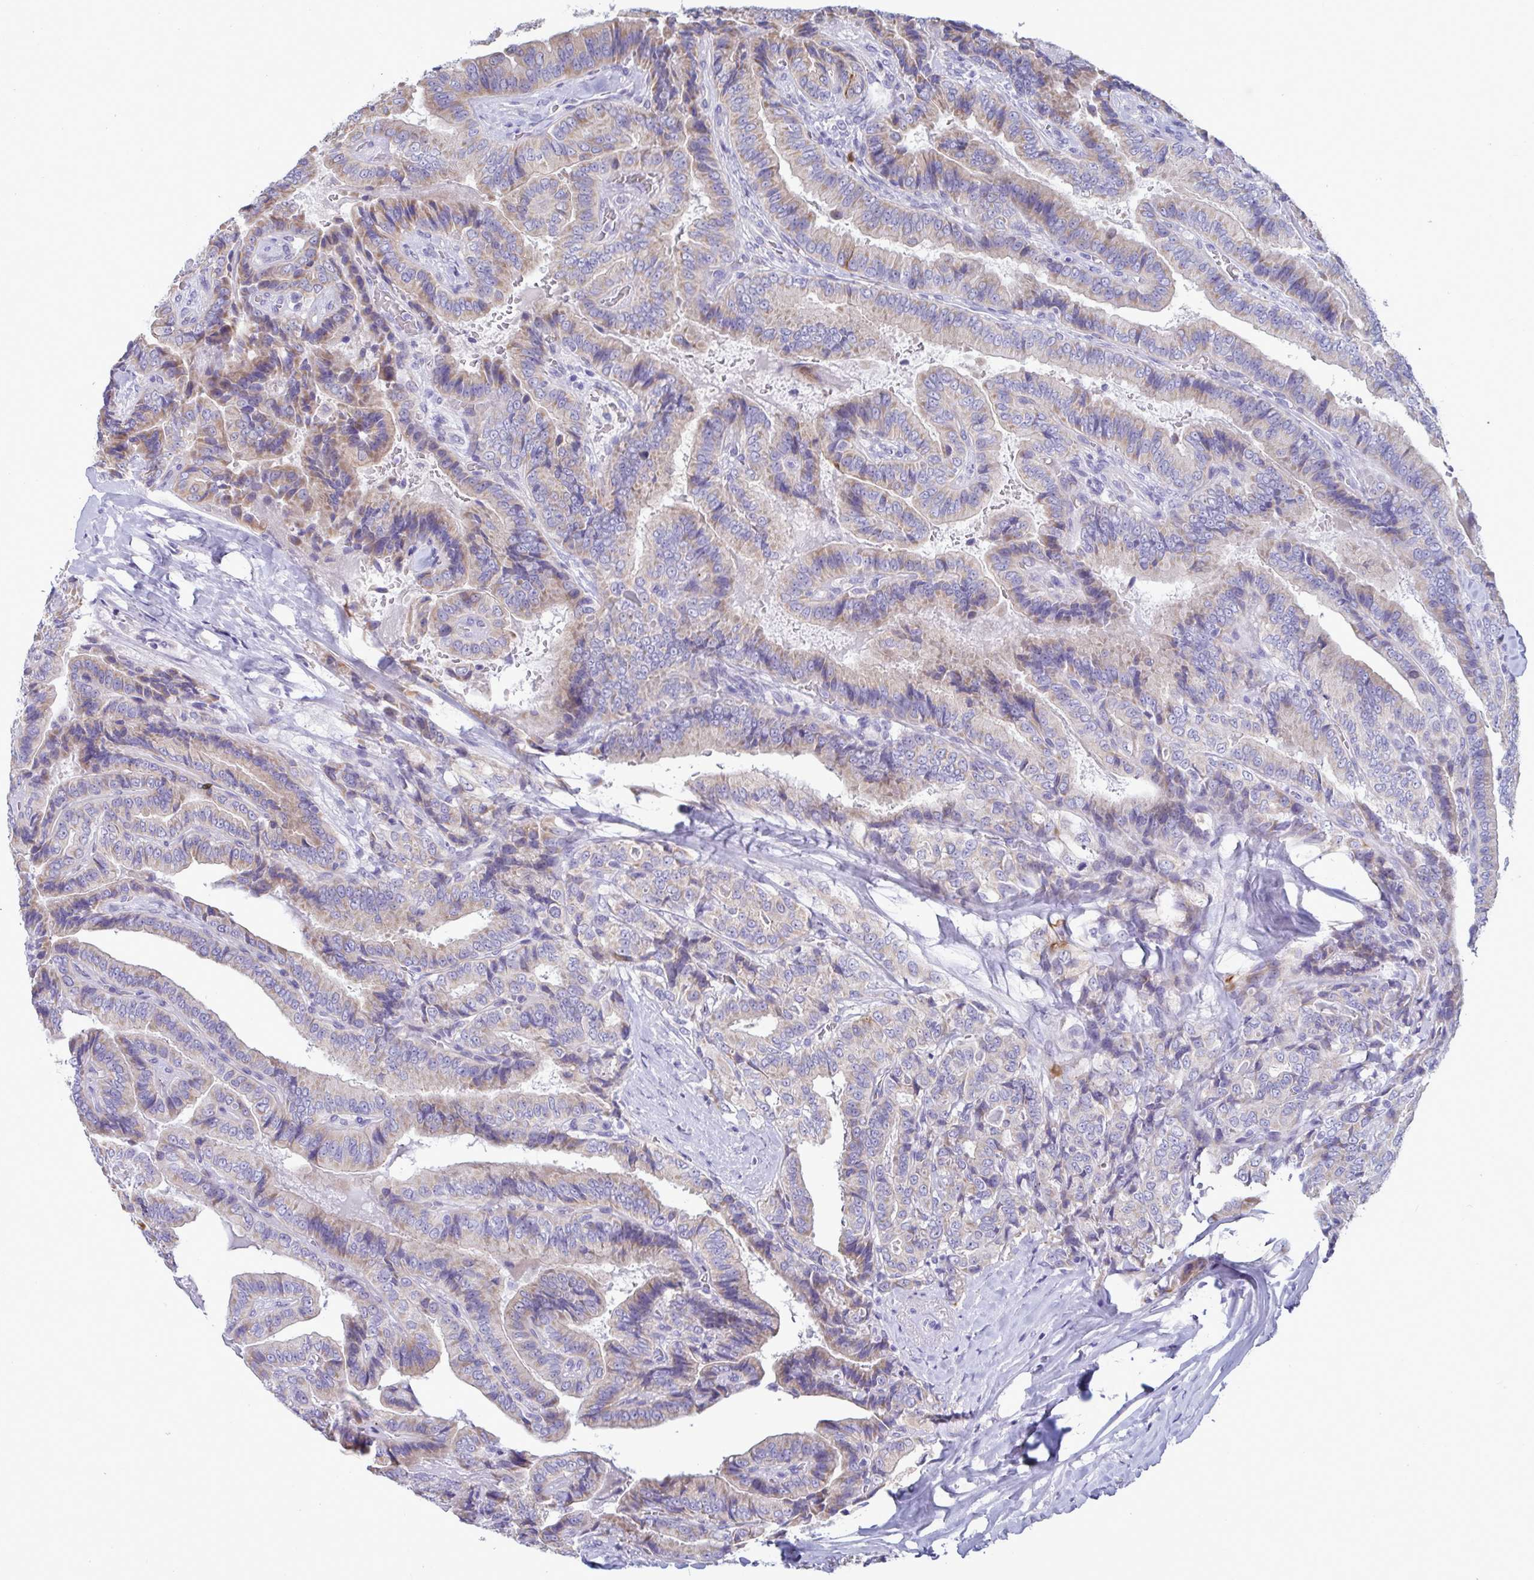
{"staining": {"intensity": "weak", "quantity": "<25%", "location": "cytoplasmic/membranous"}, "tissue": "thyroid cancer", "cell_type": "Tumor cells", "image_type": "cancer", "snomed": [{"axis": "morphology", "description": "Papillary adenocarcinoma, NOS"}, {"axis": "topography", "description": "Thyroid gland"}], "caption": "High power microscopy image of an IHC photomicrograph of thyroid cancer, revealing no significant staining in tumor cells.", "gene": "TAS2R38", "patient": {"sex": "male", "age": 61}}